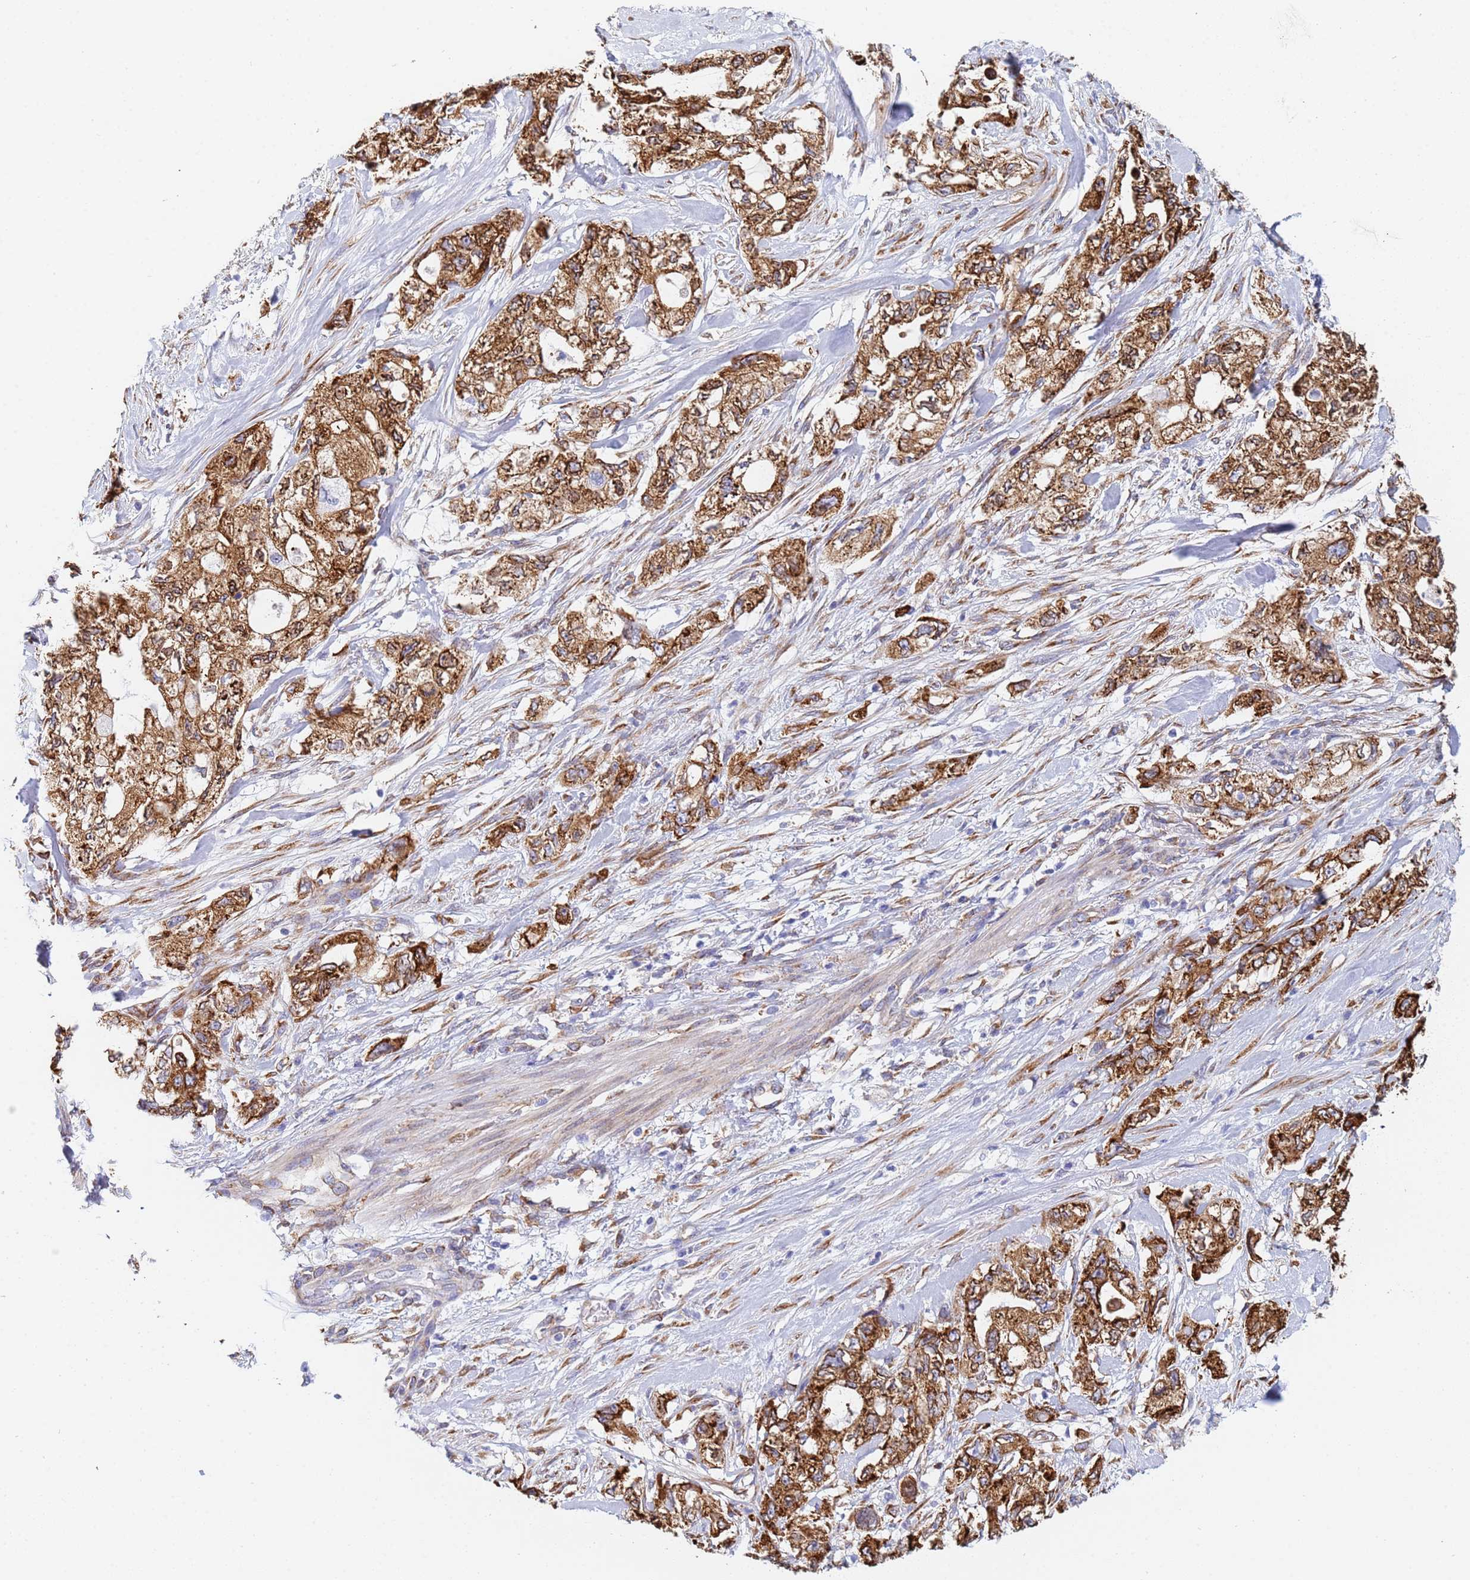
{"staining": {"intensity": "strong", "quantity": ">75%", "location": "cytoplasmic/membranous"}, "tissue": "pancreatic cancer", "cell_type": "Tumor cells", "image_type": "cancer", "snomed": [{"axis": "morphology", "description": "Adenocarcinoma, NOS"}, {"axis": "topography", "description": "Pancreas"}], "caption": "Protein staining of pancreatic adenocarcinoma tissue reveals strong cytoplasmic/membranous positivity in about >75% of tumor cells. Nuclei are stained in blue.", "gene": "GDAP2", "patient": {"sex": "female", "age": 73}}